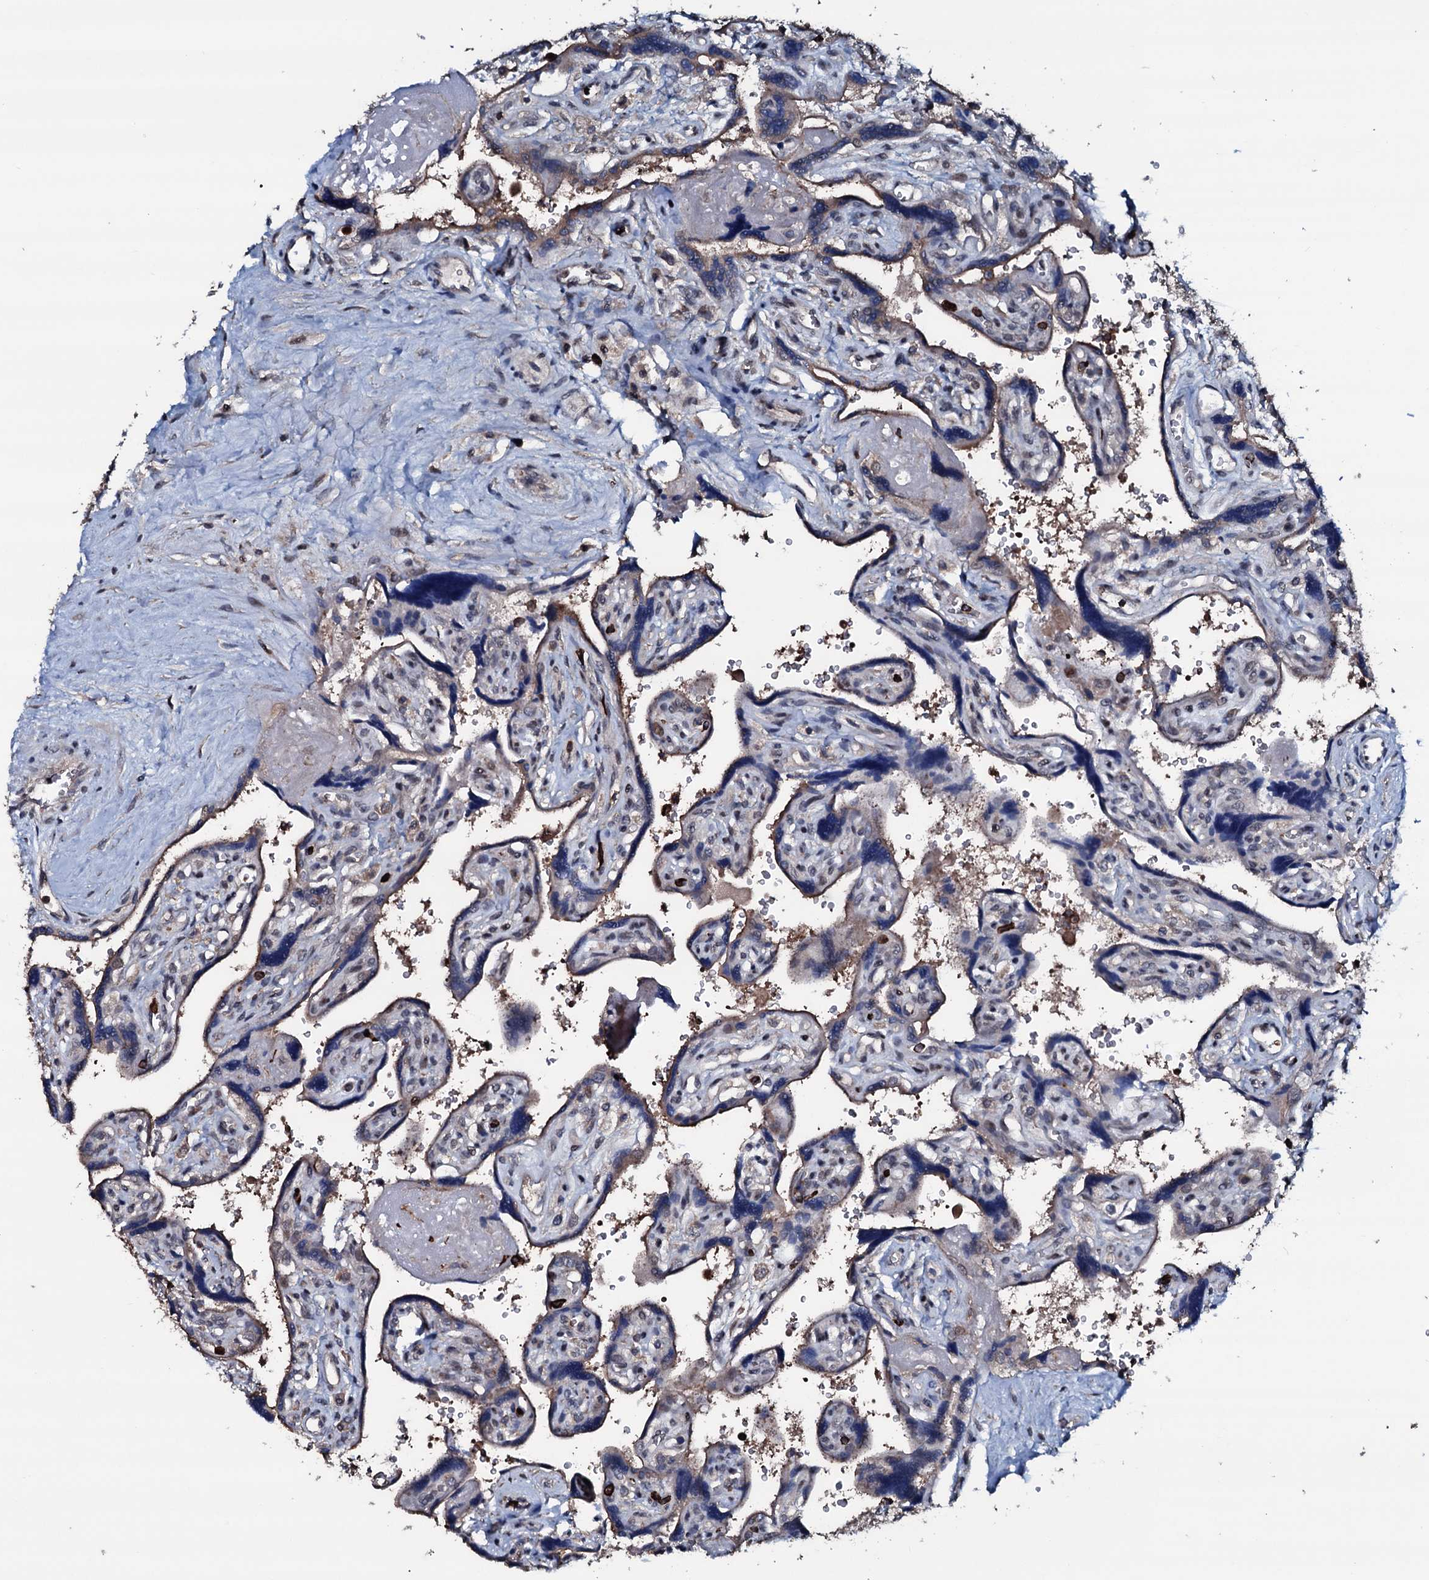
{"staining": {"intensity": "weak", "quantity": "25%-75%", "location": "cytoplasmic/membranous"}, "tissue": "placenta", "cell_type": "Trophoblastic cells", "image_type": "normal", "snomed": [{"axis": "morphology", "description": "Normal tissue, NOS"}, {"axis": "topography", "description": "Placenta"}], "caption": "Immunohistochemical staining of benign placenta demonstrates weak cytoplasmic/membranous protein expression in about 25%-75% of trophoblastic cells.", "gene": "OGFOD2", "patient": {"sex": "female", "age": 39}}